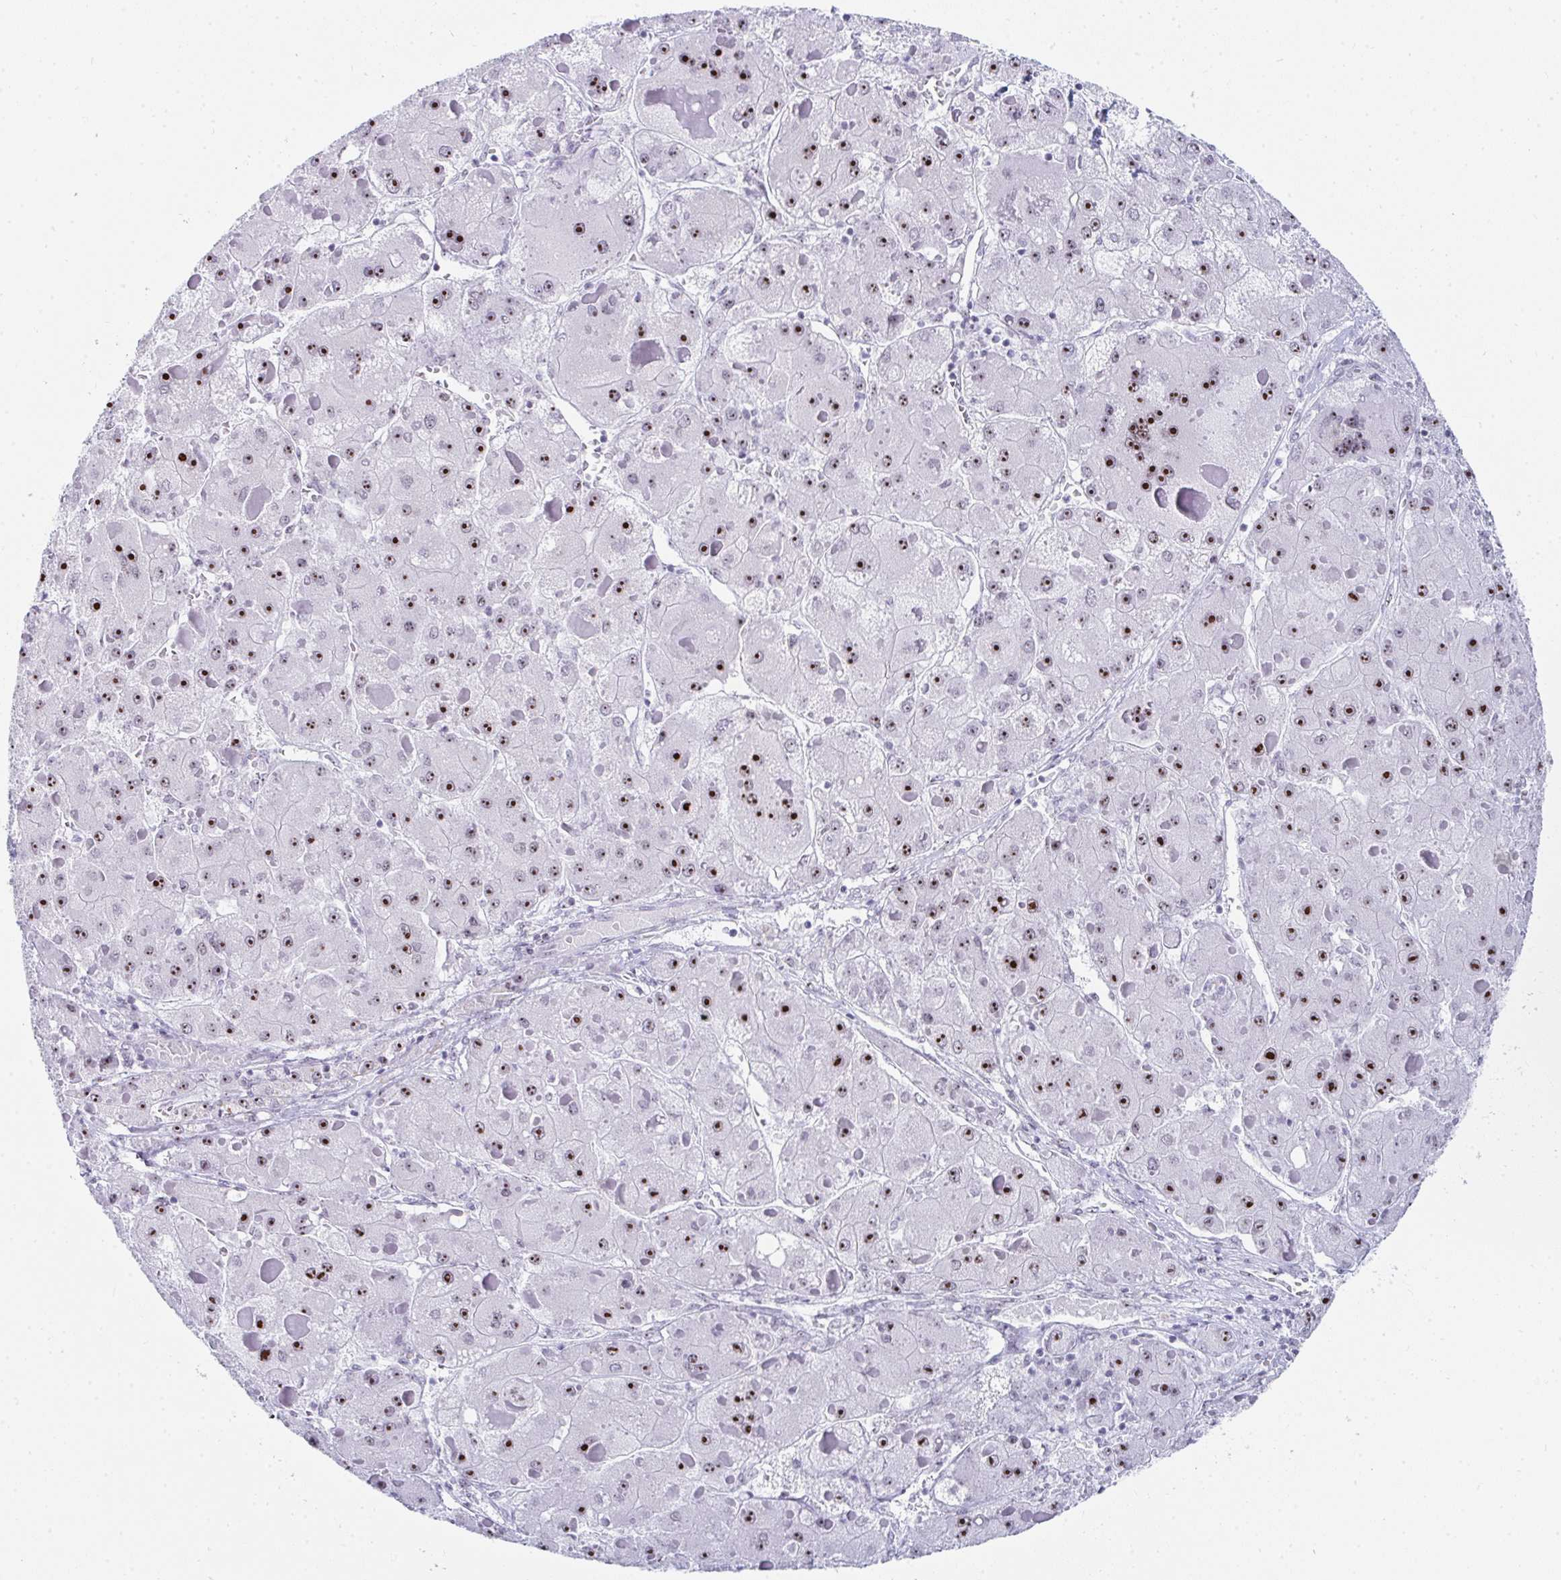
{"staining": {"intensity": "strong", "quantity": ">75%", "location": "nuclear"}, "tissue": "liver cancer", "cell_type": "Tumor cells", "image_type": "cancer", "snomed": [{"axis": "morphology", "description": "Carcinoma, Hepatocellular, NOS"}, {"axis": "topography", "description": "Liver"}], "caption": "Liver cancer (hepatocellular carcinoma) stained with DAB (3,3'-diaminobenzidine) immunohistochemistry displays high levels of strong nuclear staining in approximately >75% of tumor cells. Nuclei are stained in blue.", "gene": "NOP10", "patient": {"sex": "female", "age": 73}}